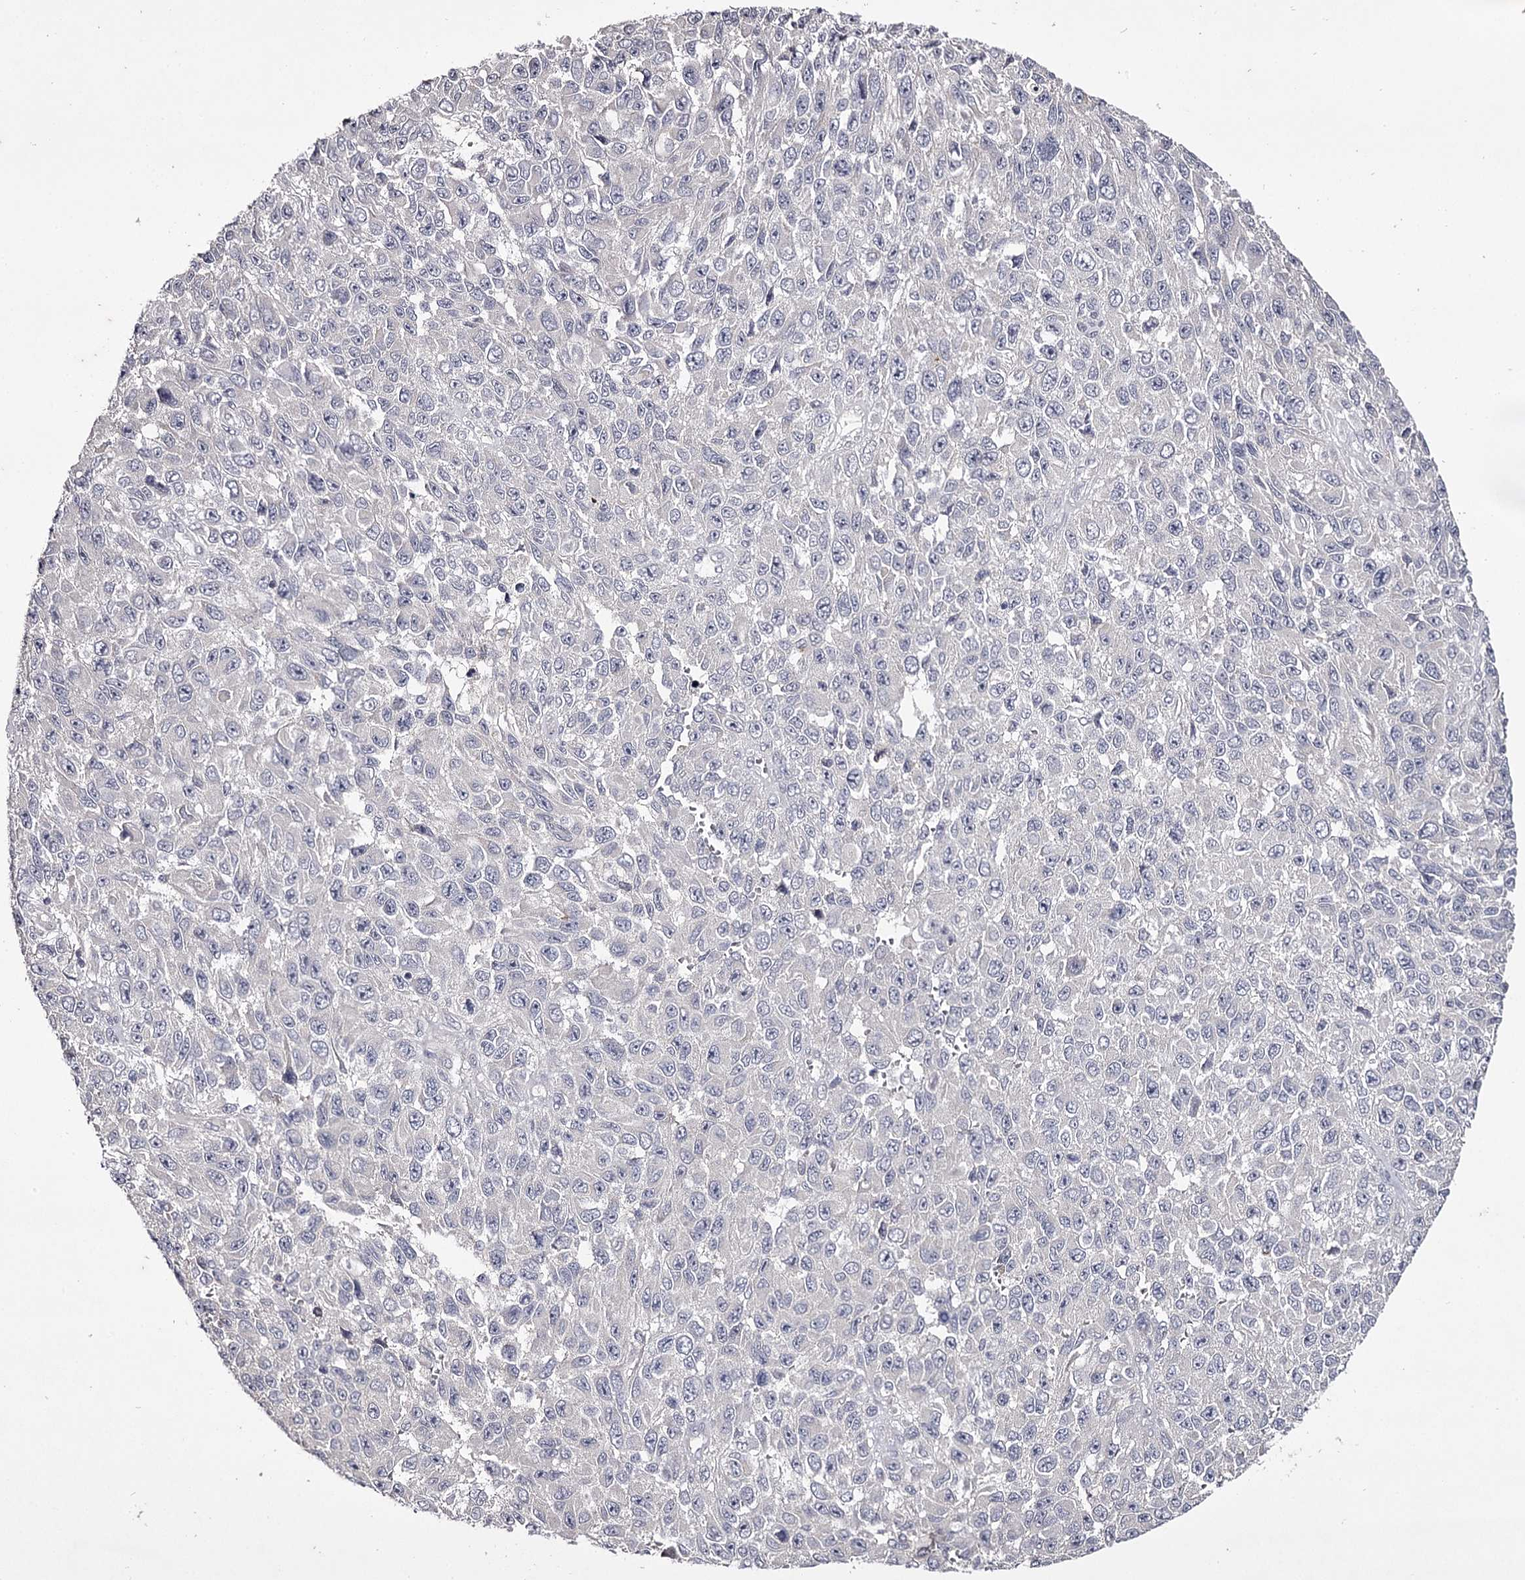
{"staining": {"intensity": "negative", "quantity": "none", "location": "none"}, "tissue": "melanoma", "cell_type": "Tumor cells", "image_type": "cancer", "snomed": [{"axis": "morphology", "description": "Normal tissue, NOS"}, {"axis": "morphology", "description": "Malignant melanoma, NOS"}, {"axis": "topography", "description": "Skin"}], "caption": "IHC of melanoma exhibits no staining in tumor cells.", "gene": "PRM2", "patient": {"sex": "female", "age": 96}}